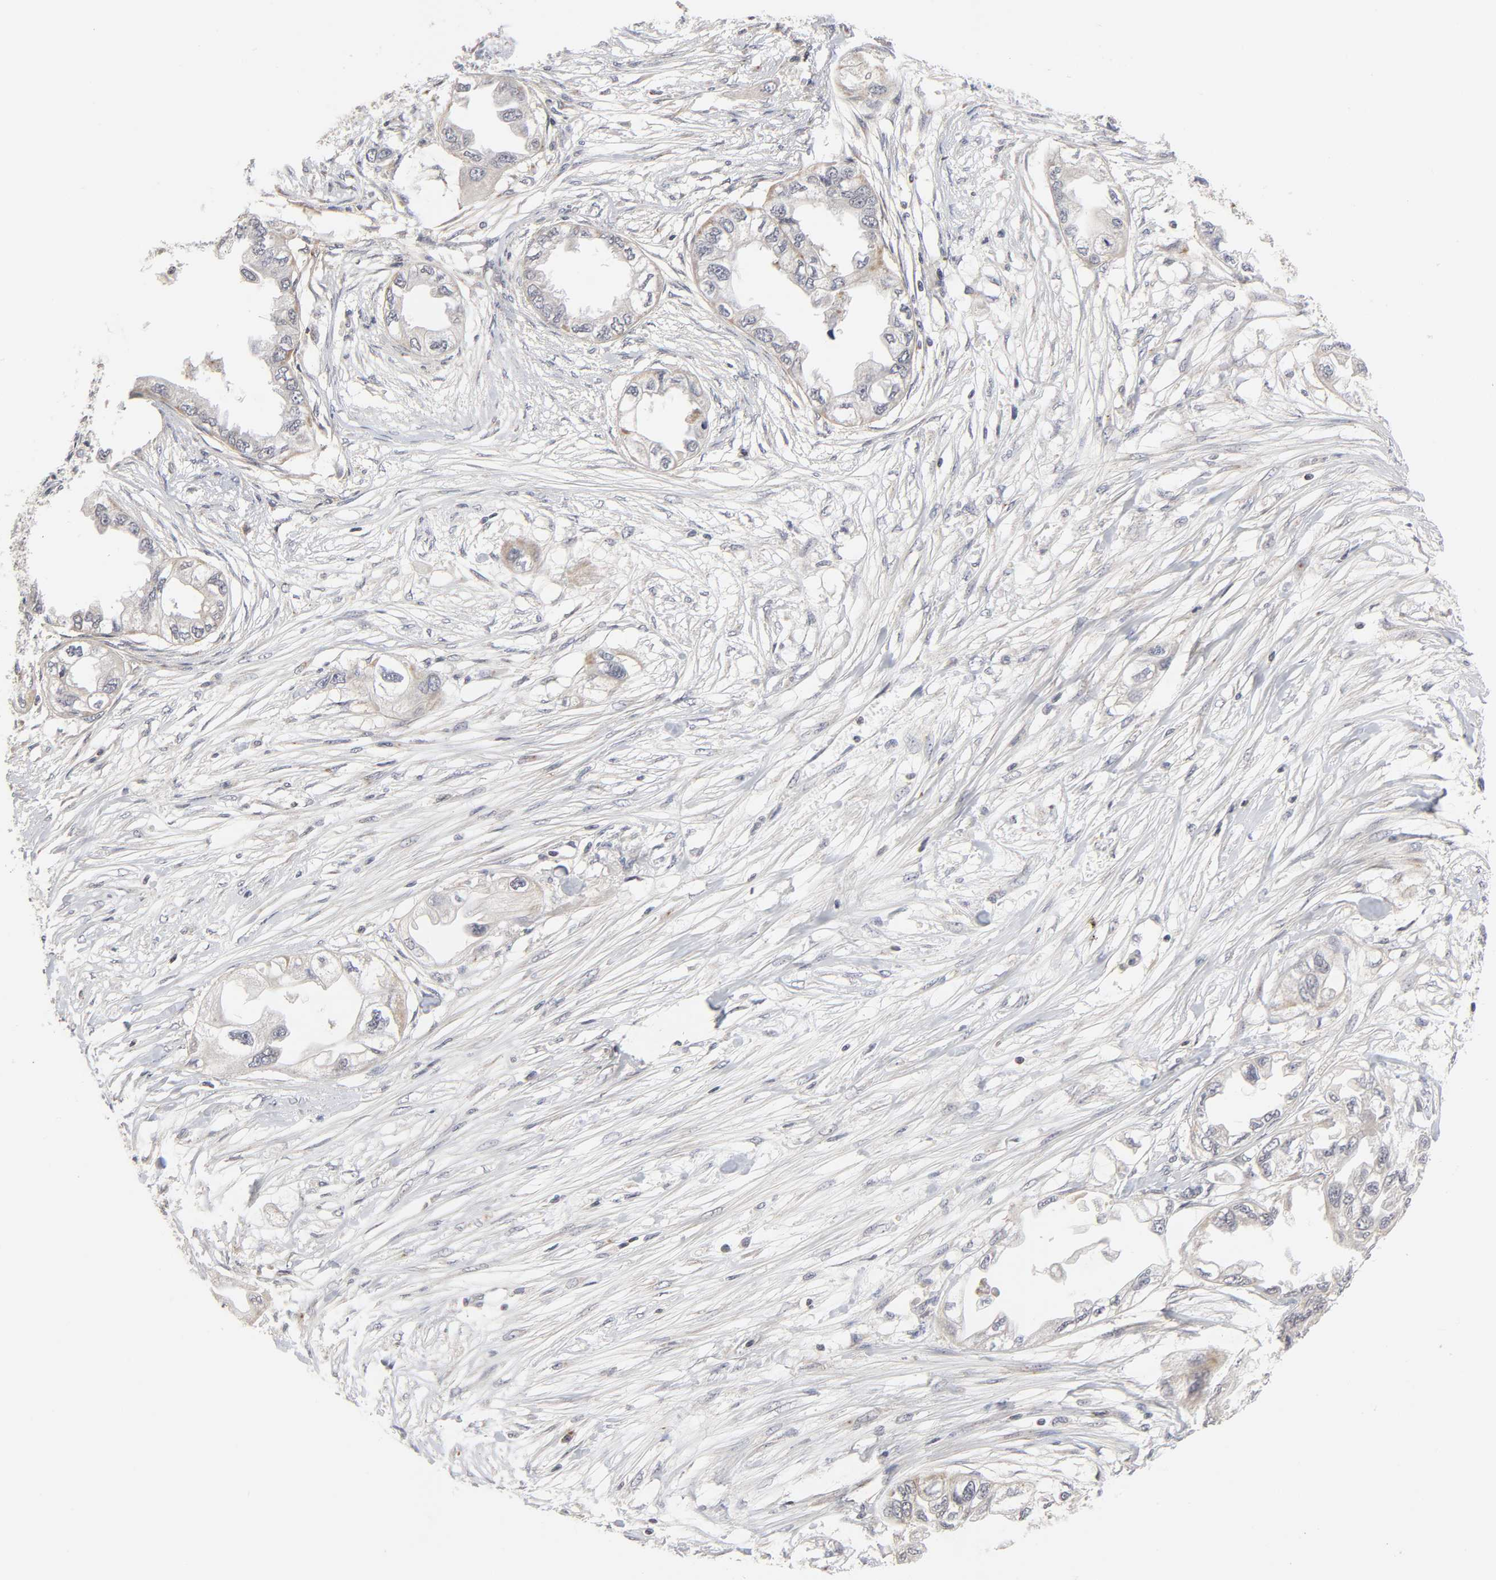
{"staining": {"intensity": "moderate", "quantity": "<25%", "location": "cytoplasmic/membranous"}, "tissue": "endometrial cancer", "cell_type": "Tumor cells", "image_type": "cancer", "snomed": [{"axis": "morphology", "description": "Adenocarcinoma, NOS"}, {"axis": "topography", "description": "Endometrium"}], "caption": "An image of human endometrial adenocarcinoma stained for a protein displays moderate cytoplasmic/membranous brown staining in tumor cells.", "gene": "AUH", "patient": {"sex": "female", "age": 67}}